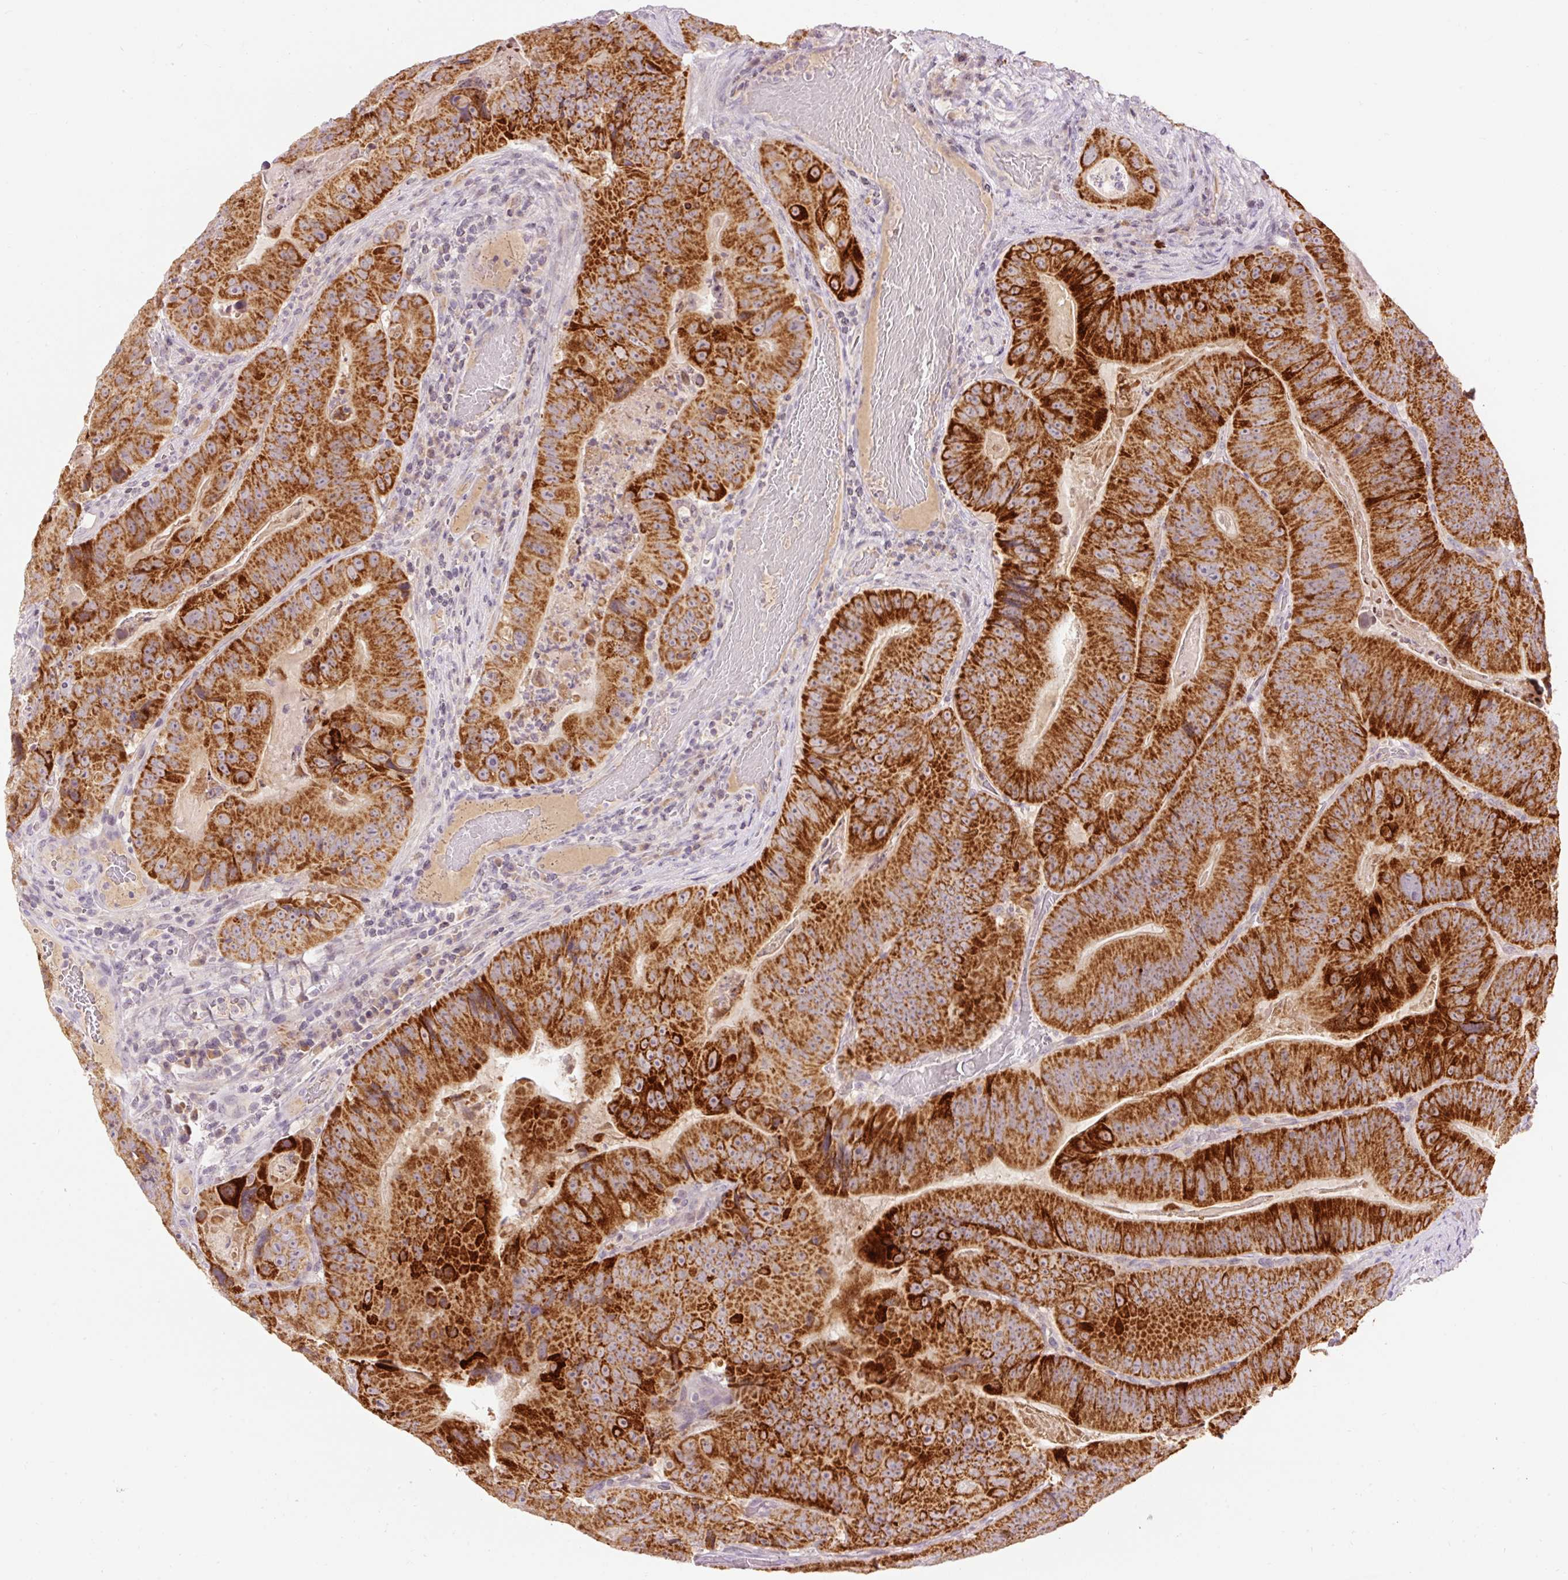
{"staining": {"intensity": "strong", "quantity": ">75%", "location": "cytoplasmic/membranous"}, "tissue": "colorectal cancer", "cell_type": "Tumor cells", "image_type": "cancer", "snomed": [{"axis": "morphology", "description": "Adenocarcinoma, NOS"}, {"axis": "topography", "description": "Colon"}], "caption": "Protein positivity by IHC exhibits strong cytoplasmic/membranous expression in approximately >75% of tumor cells in colorectal cancer (adenocarcinoma).", "gene": "ABHD11", "patient": {"sex": "female", "age": 86}}